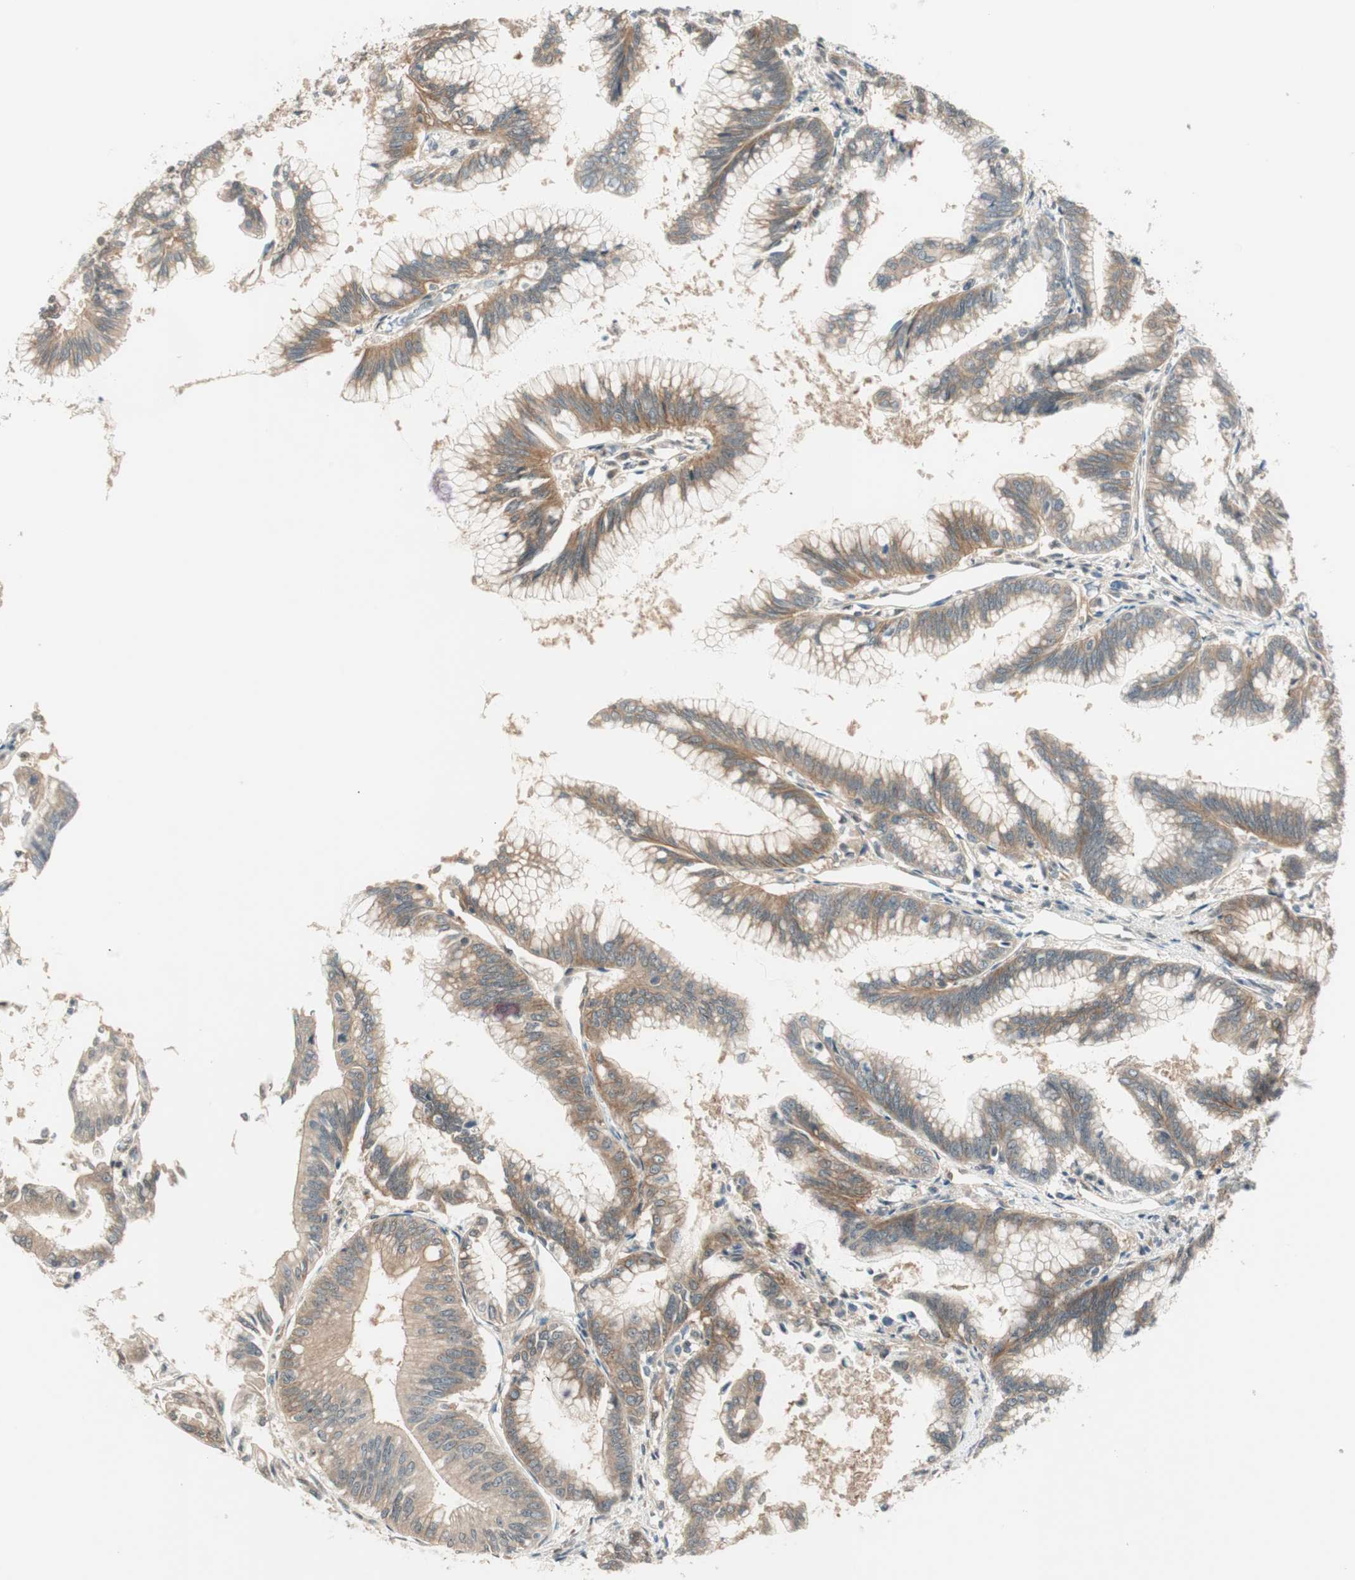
{"staining": {"intensity": "moderate", "quantity": ">75%", "location": "cytoplasmic/membranous"}, "tissue": "pancreatic cancer", "cell_type": "Tumor cells", "image_type": "cancer", "snomed": [{"axis": "morphology", "description": "Adenocarcinoma, NOS"}, {"axis": "topography", "description": "Pancreas"}], "caption": "Human pancreatic cancer stained with a protein marker demonstrates moderate staining in tumor cells.", "gene": "PSMD8", "patient": {"sex": "female", "age": 64}}